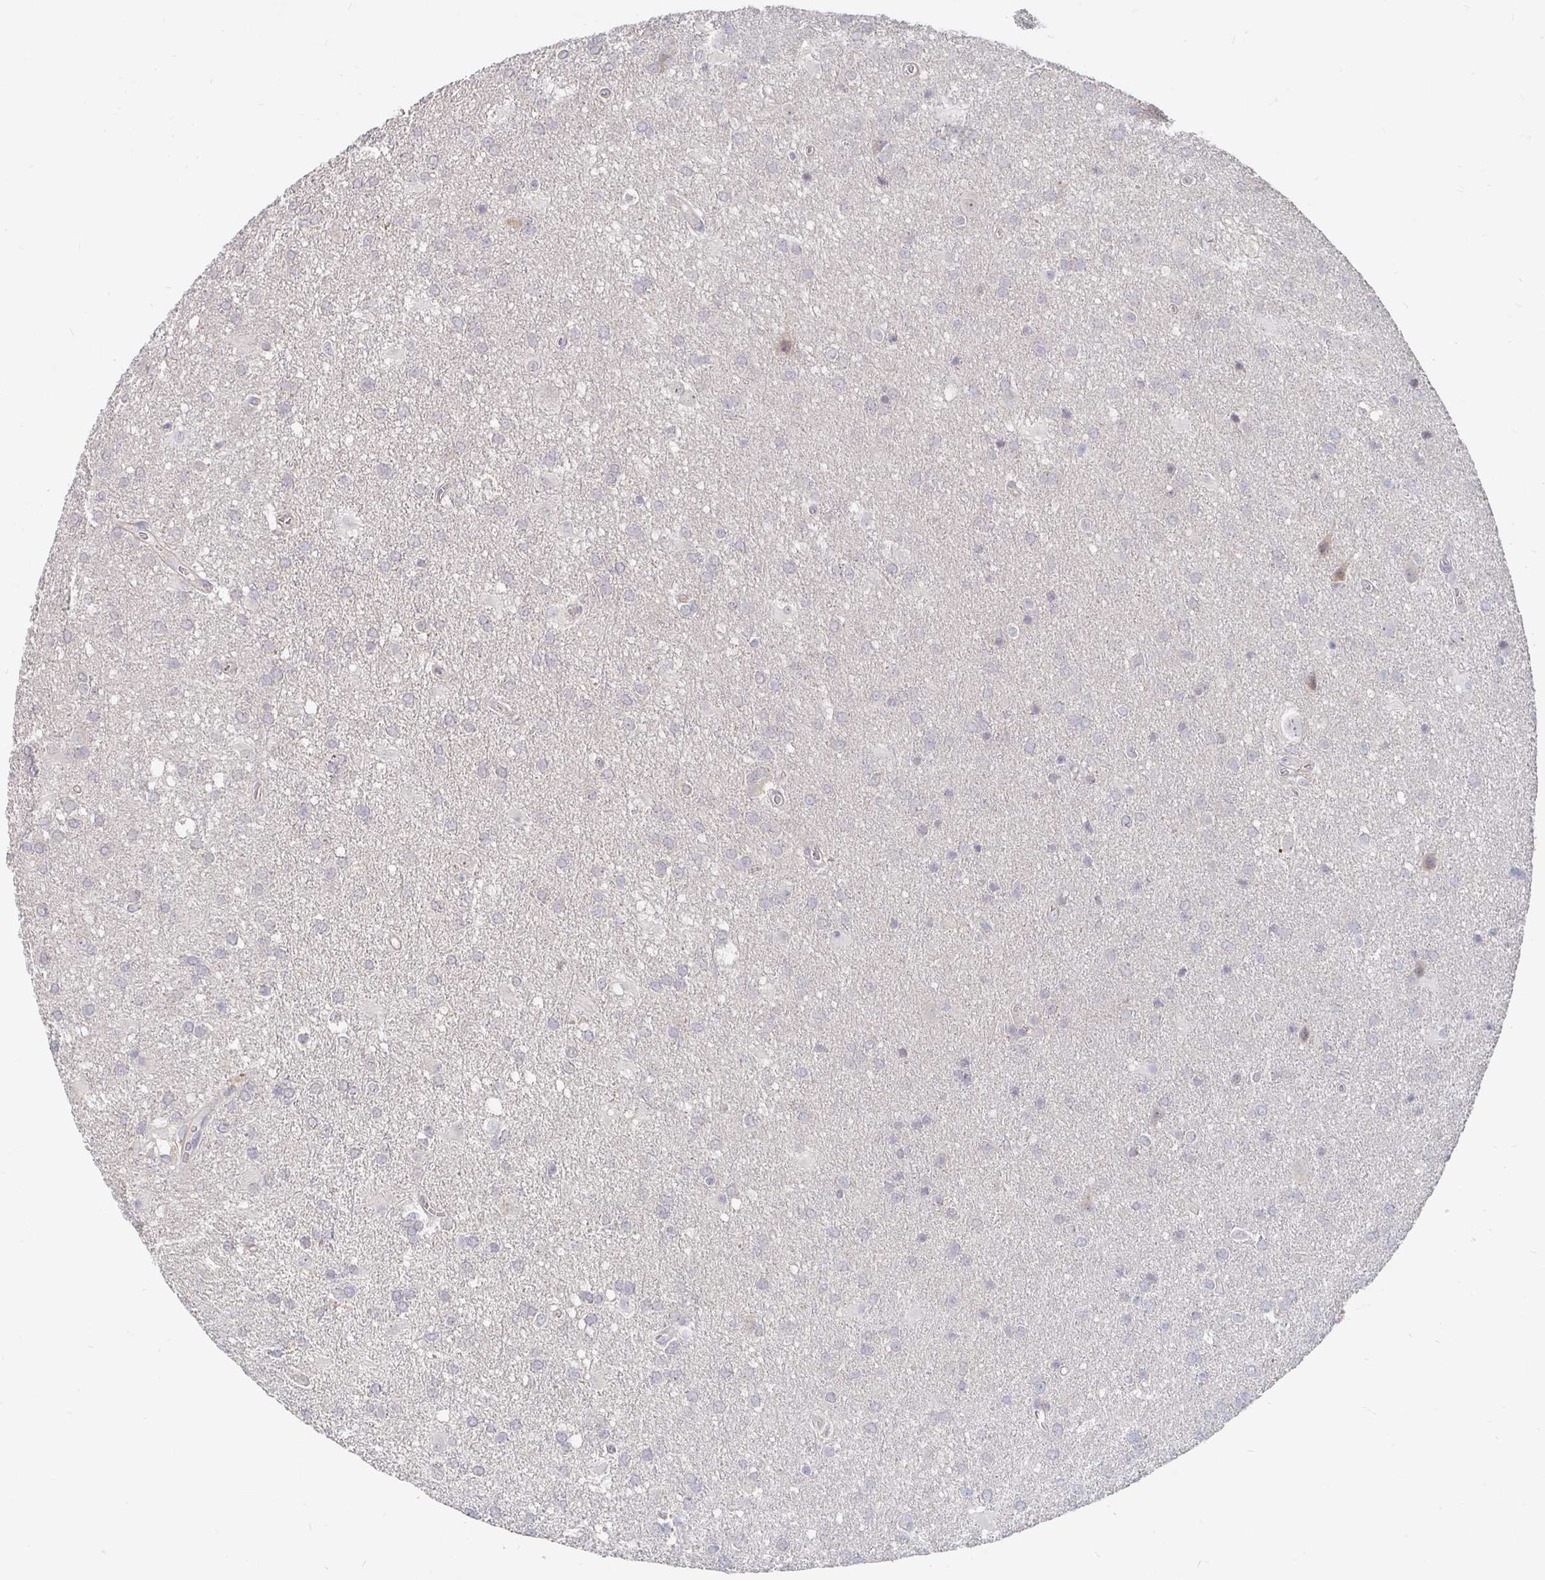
{"staining": {"intensity": "negative", "quantity": "none", "location": "none"}, "tissue": "glioma", "cell_type": "Tumor cells", "image_type": "cancer", "snomed": [{"axis": "morphology", "description": "Glioma, malignant, Low grade"}, {"axis": "topography", "description": "Brain"}], "caption": "IHC of human malignant glioma (low-grade) displays no staining in tumor cells.", "gene": "MEIS1", "patient": {"sex": "male", "age": 66}}